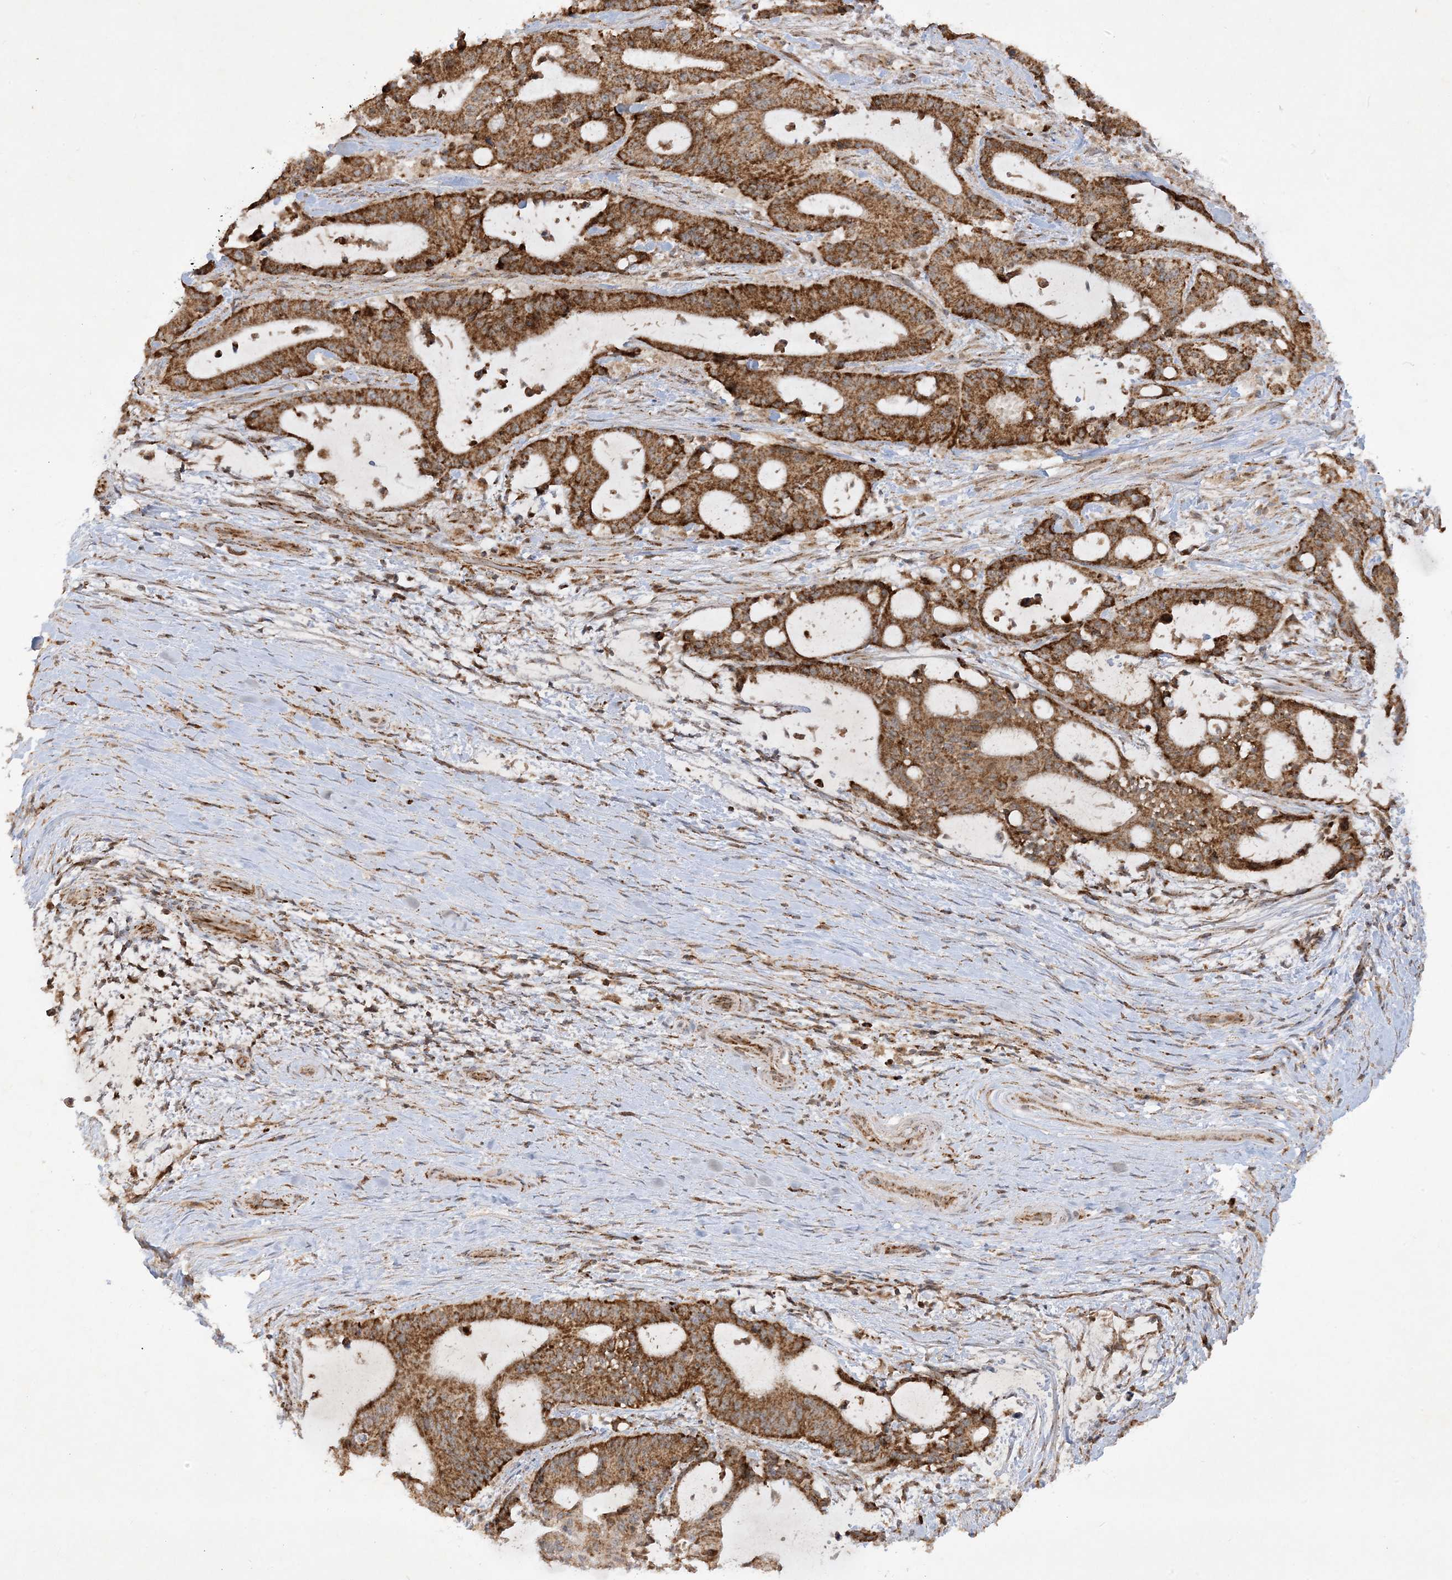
{"staining": {"intensity": "strong", "quantity": ">75%", "location": "cytoplasmic/membranous"}, "tissue": "liver cancer", "cell_type": "Tumor cells", "image_type": "cancer", "snomed": [{"axis": "morphology", "description": "Normal tissue, NOS"}, {"axis": "morphology", "description": "Cholangiocarcinoma"}, {"axis": "topography", "description": "Liver"}, {"axis": "topography", "description": "Peripheral nerve tissue"}], "caption": "This is a photomicrograph of IHC staining of liver cancer (cholangiocarcinoma), which shows strong expression in the cytoplasmic/membranous of tumor cells.", "gene": "NDUFAF3", "patient": {"sex": "female", "age": 73}}